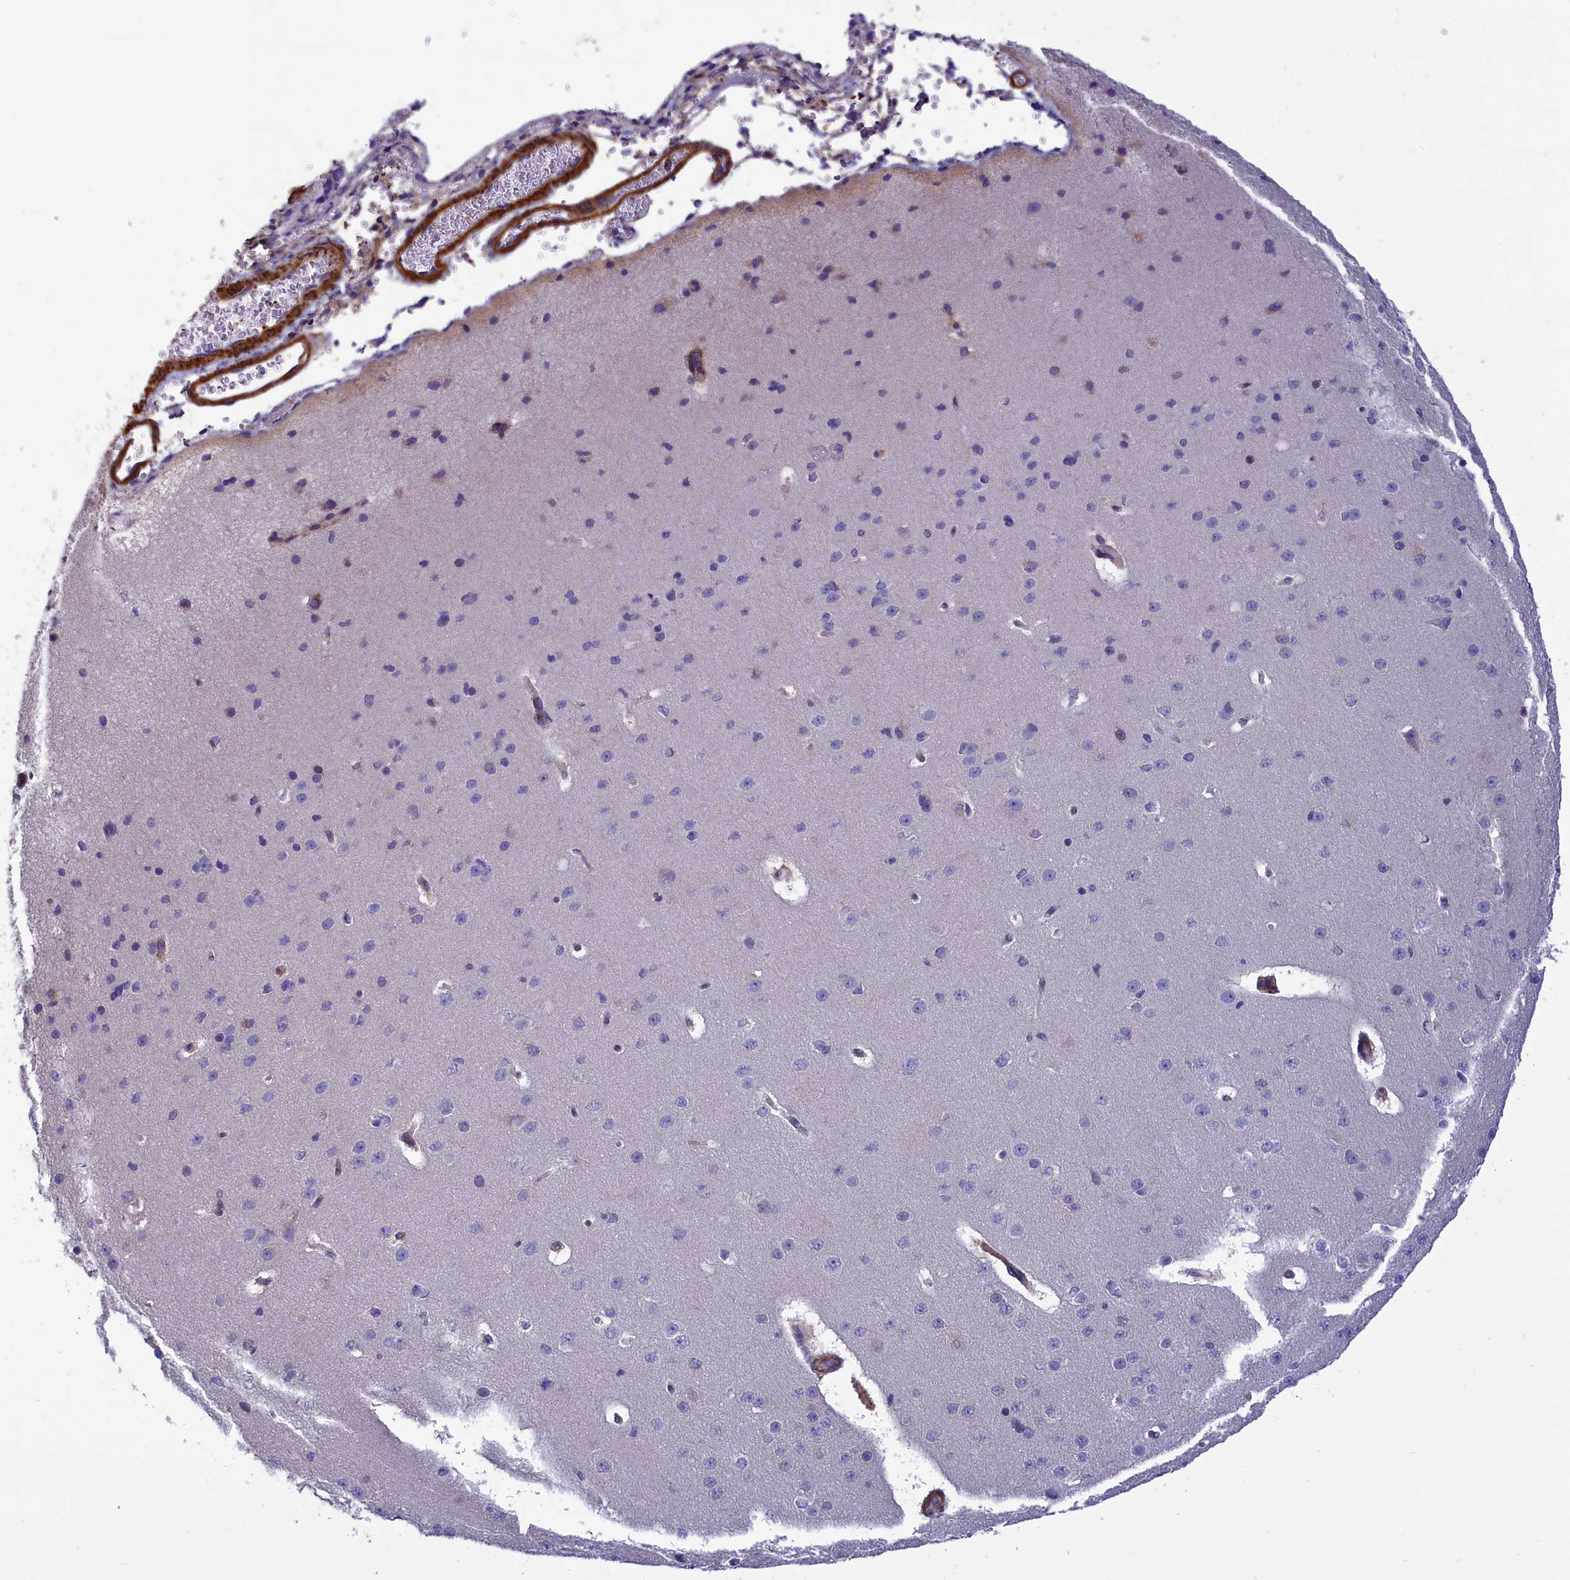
{"staining": {"intensity": "negative", "quantity": "none", "location": "none"}, "tissue": "cerebral cortex", "cell_type": "Endothelial cells", "image_type": "normal", "snomed": [{"axis": "morphology", "description": "Normal tissue, NOS"}, {"axis": "morphology", "description": "Developmental malformation"}, {"axis": "topography", "description": "Cerebral cortex"}], "caption": "This is a image of immunohistochemistry (IHC) staining of unremarkable cerebral cortex, which shows no staining in endothelial cells.", "gene": "AMDHD2", "patient": {"sex": "female", "age": 30}}